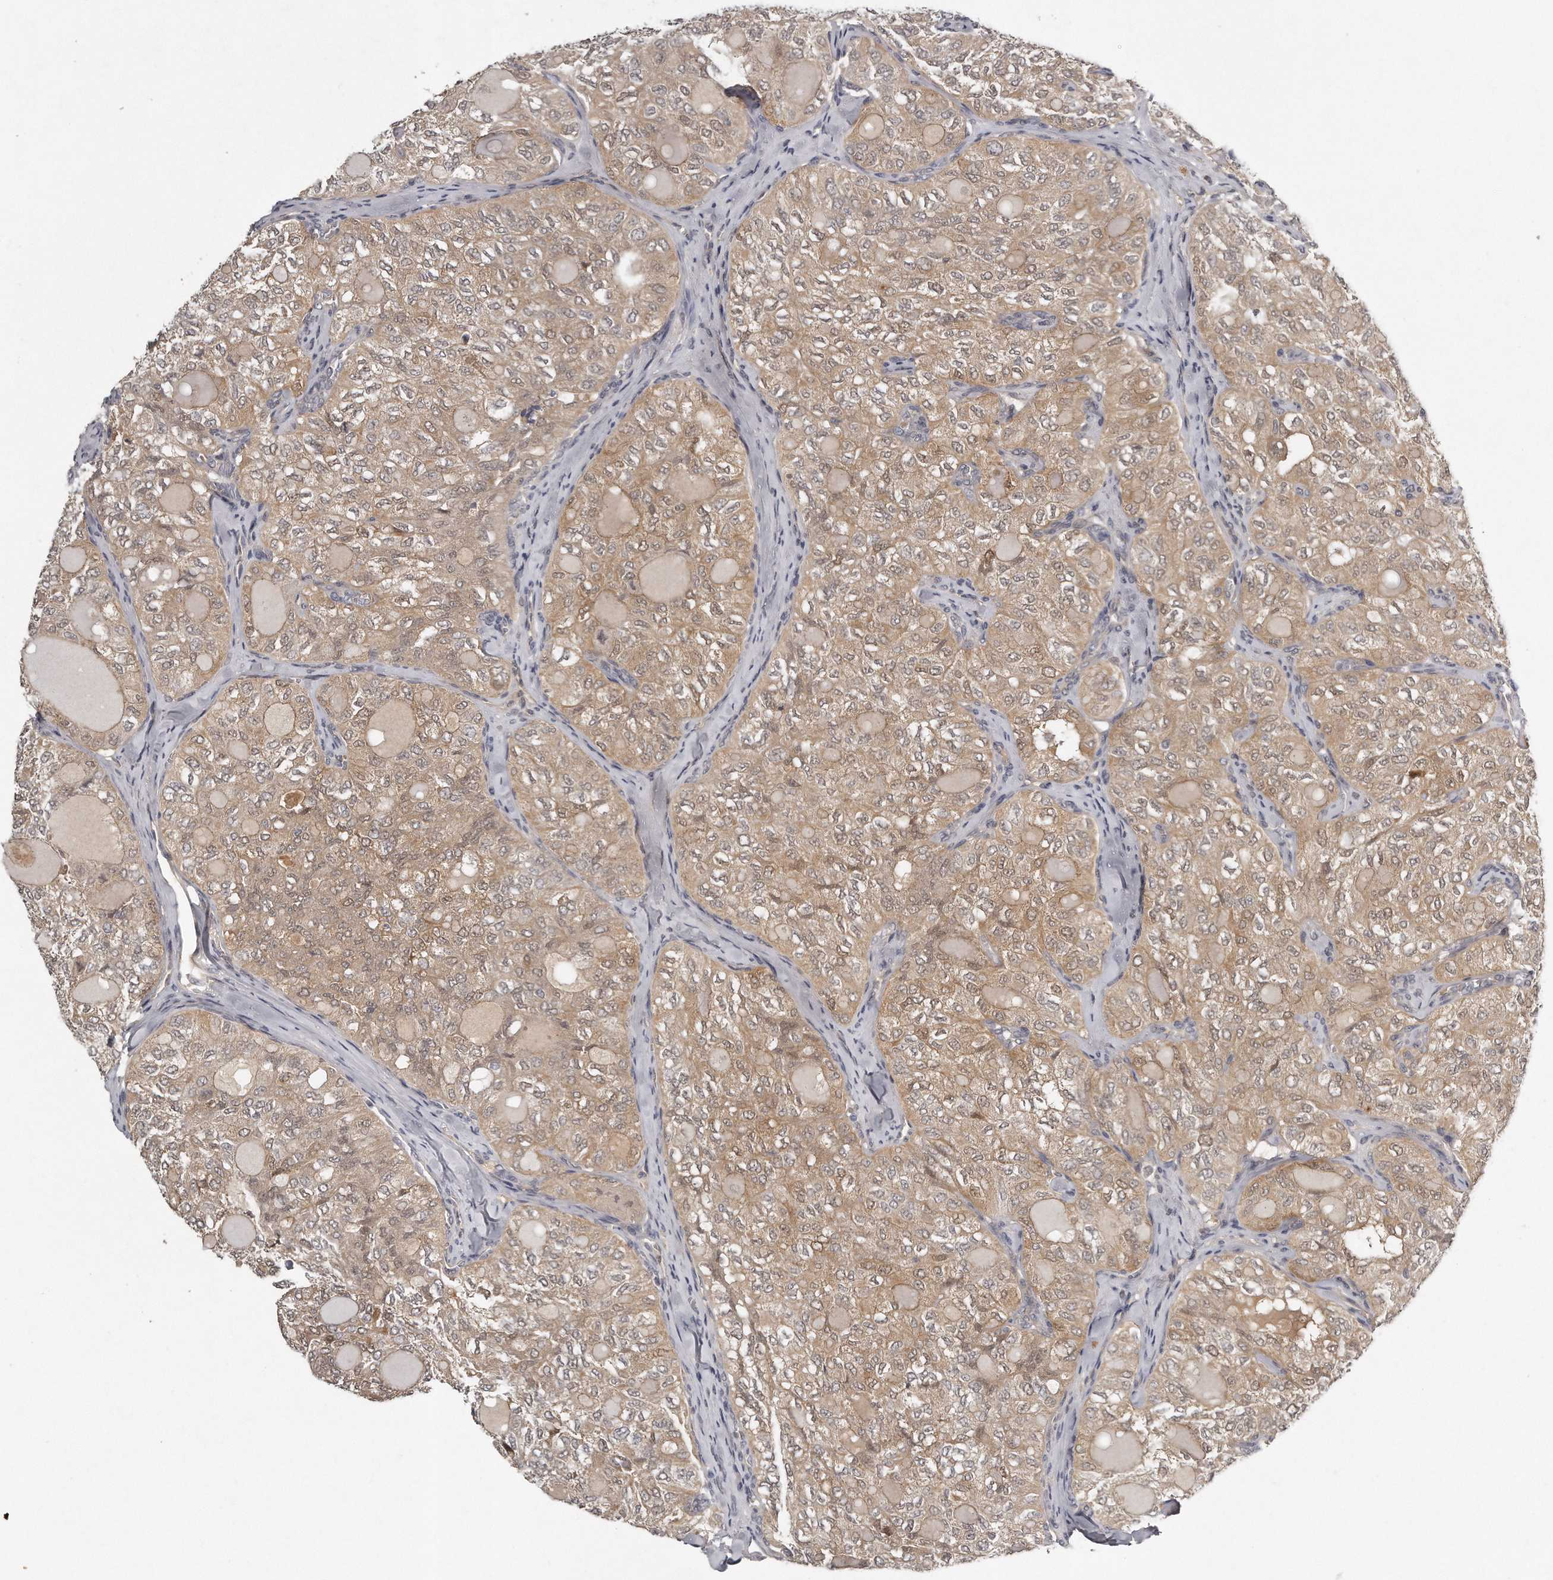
{"staining": {"intensity": "weak", "quantity": ">75%", "location": "cytoplasmic/membranous"}, "tissue": "thyroid cancer", "cell_type": "Tumor cells", "image_type": "cancer", "snomed": [{"axis": "morphology", "description": "Follicular adenoma carcinoma, NOS"}, {"axis": "topography", "description": "Thyroid gland"}], "caption": "IHC of thyroid cancer (follicular adenoma carcinoma) shows low levels of weak cytoplasmic/membranous expression in about >75% of tumor cells.", "gene": "GGCT", "patient": {"sex": "male", "age": 75}}